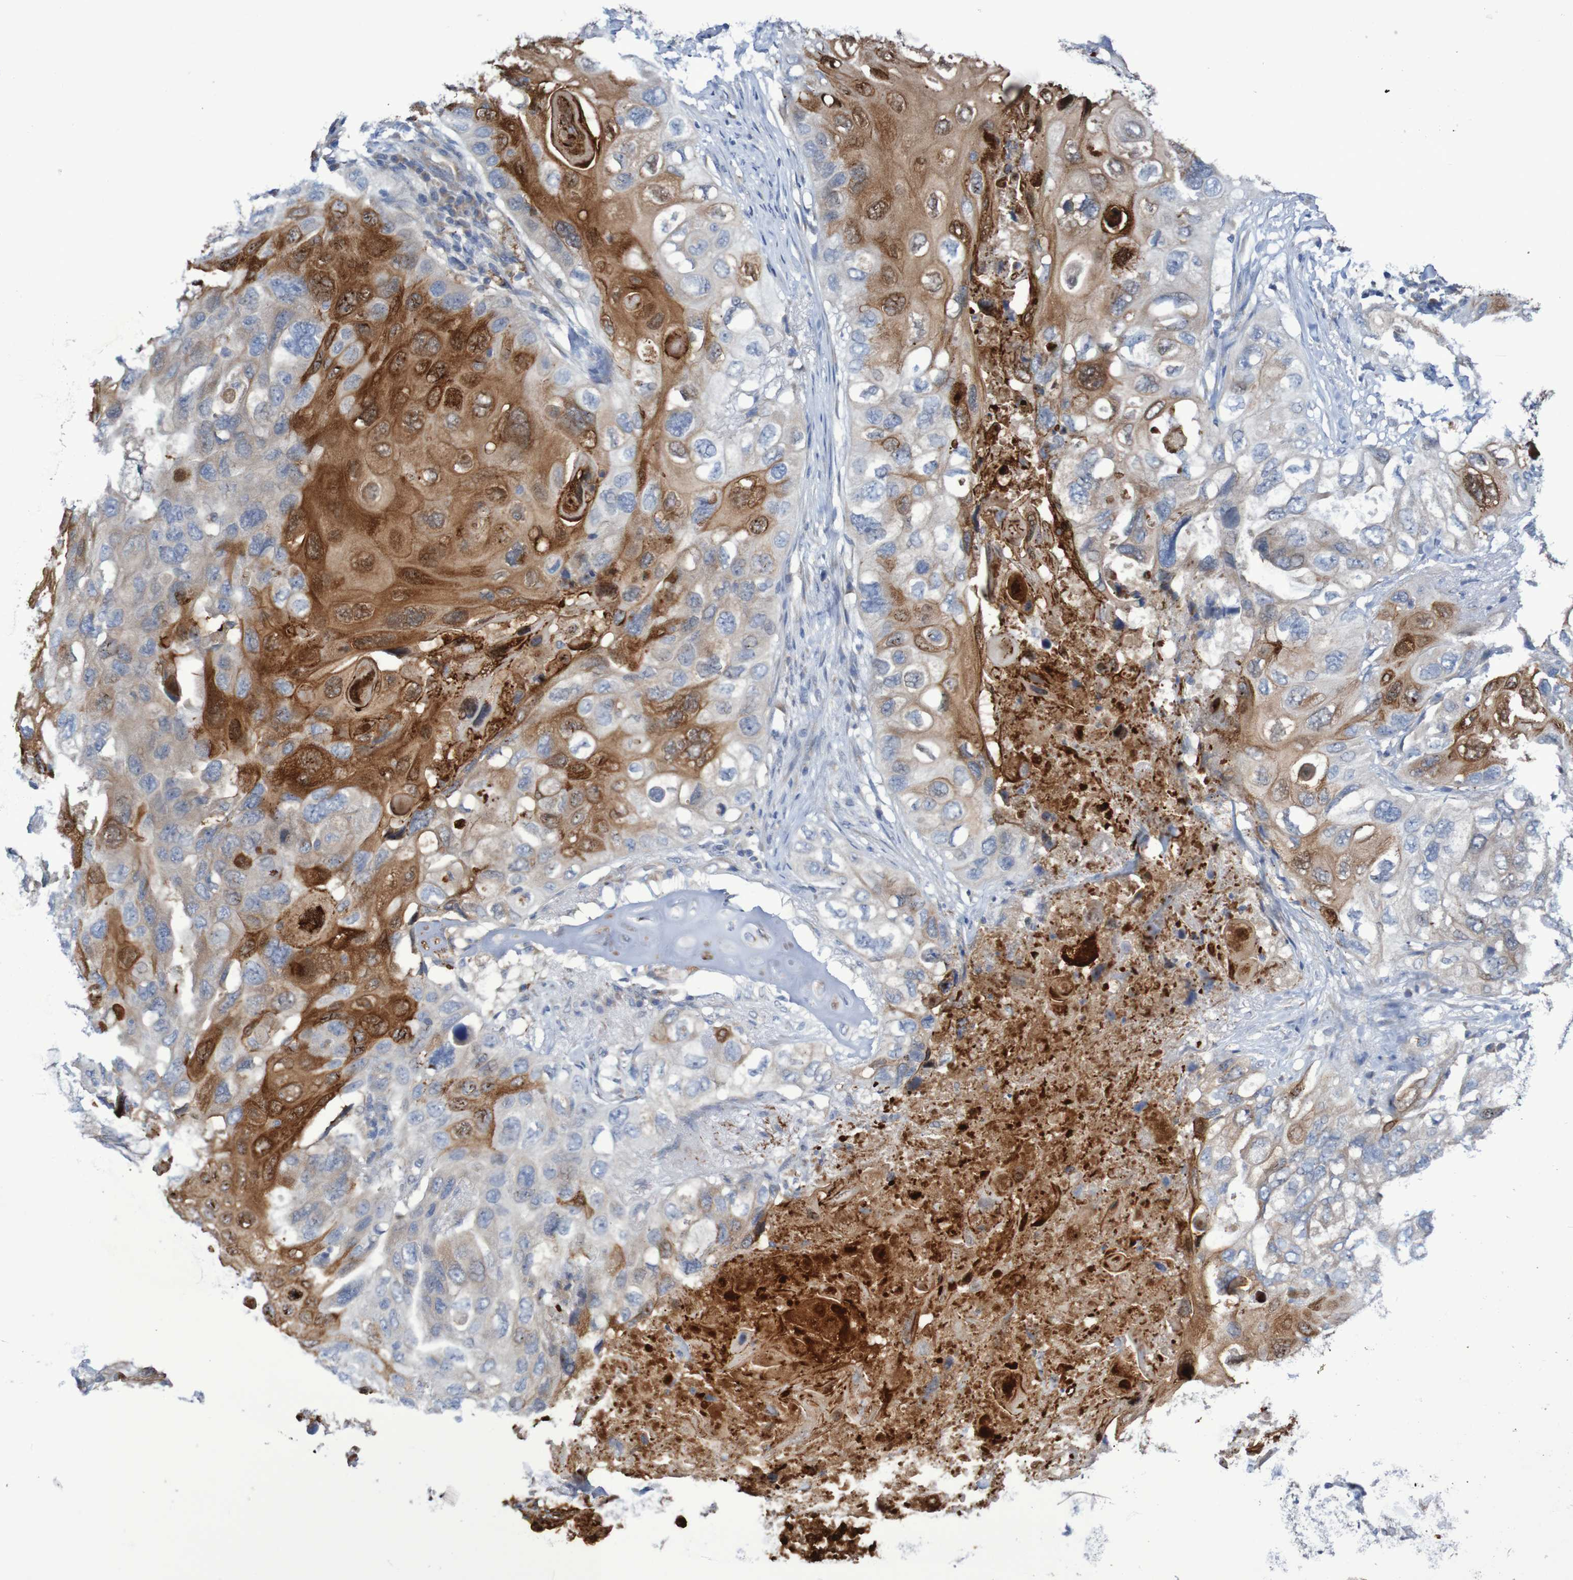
{"staining": {"intensity": "moderate", "quantity": "25%-75%", "location": "cytoplasmic/membranous,nuclear"}, "tissue": "lung cancer", "cell_type": "Tumor cells", "image_type": "cancer", "snomed": [{"axis": "morphology", "description": "Squamous cell carcinoma, NOS"}, {"axis": "topography", "description": "Lung"}], "caption": "There is medium levels of moderate cytoplasmic/membranous and nuclear expression in tumor cells of lung squamous cell carcinoma, as demonstrated by immunohistochemical staining (brown color).", "gene": "PARP4", "patient": {"sex": "female", "age": 73}}